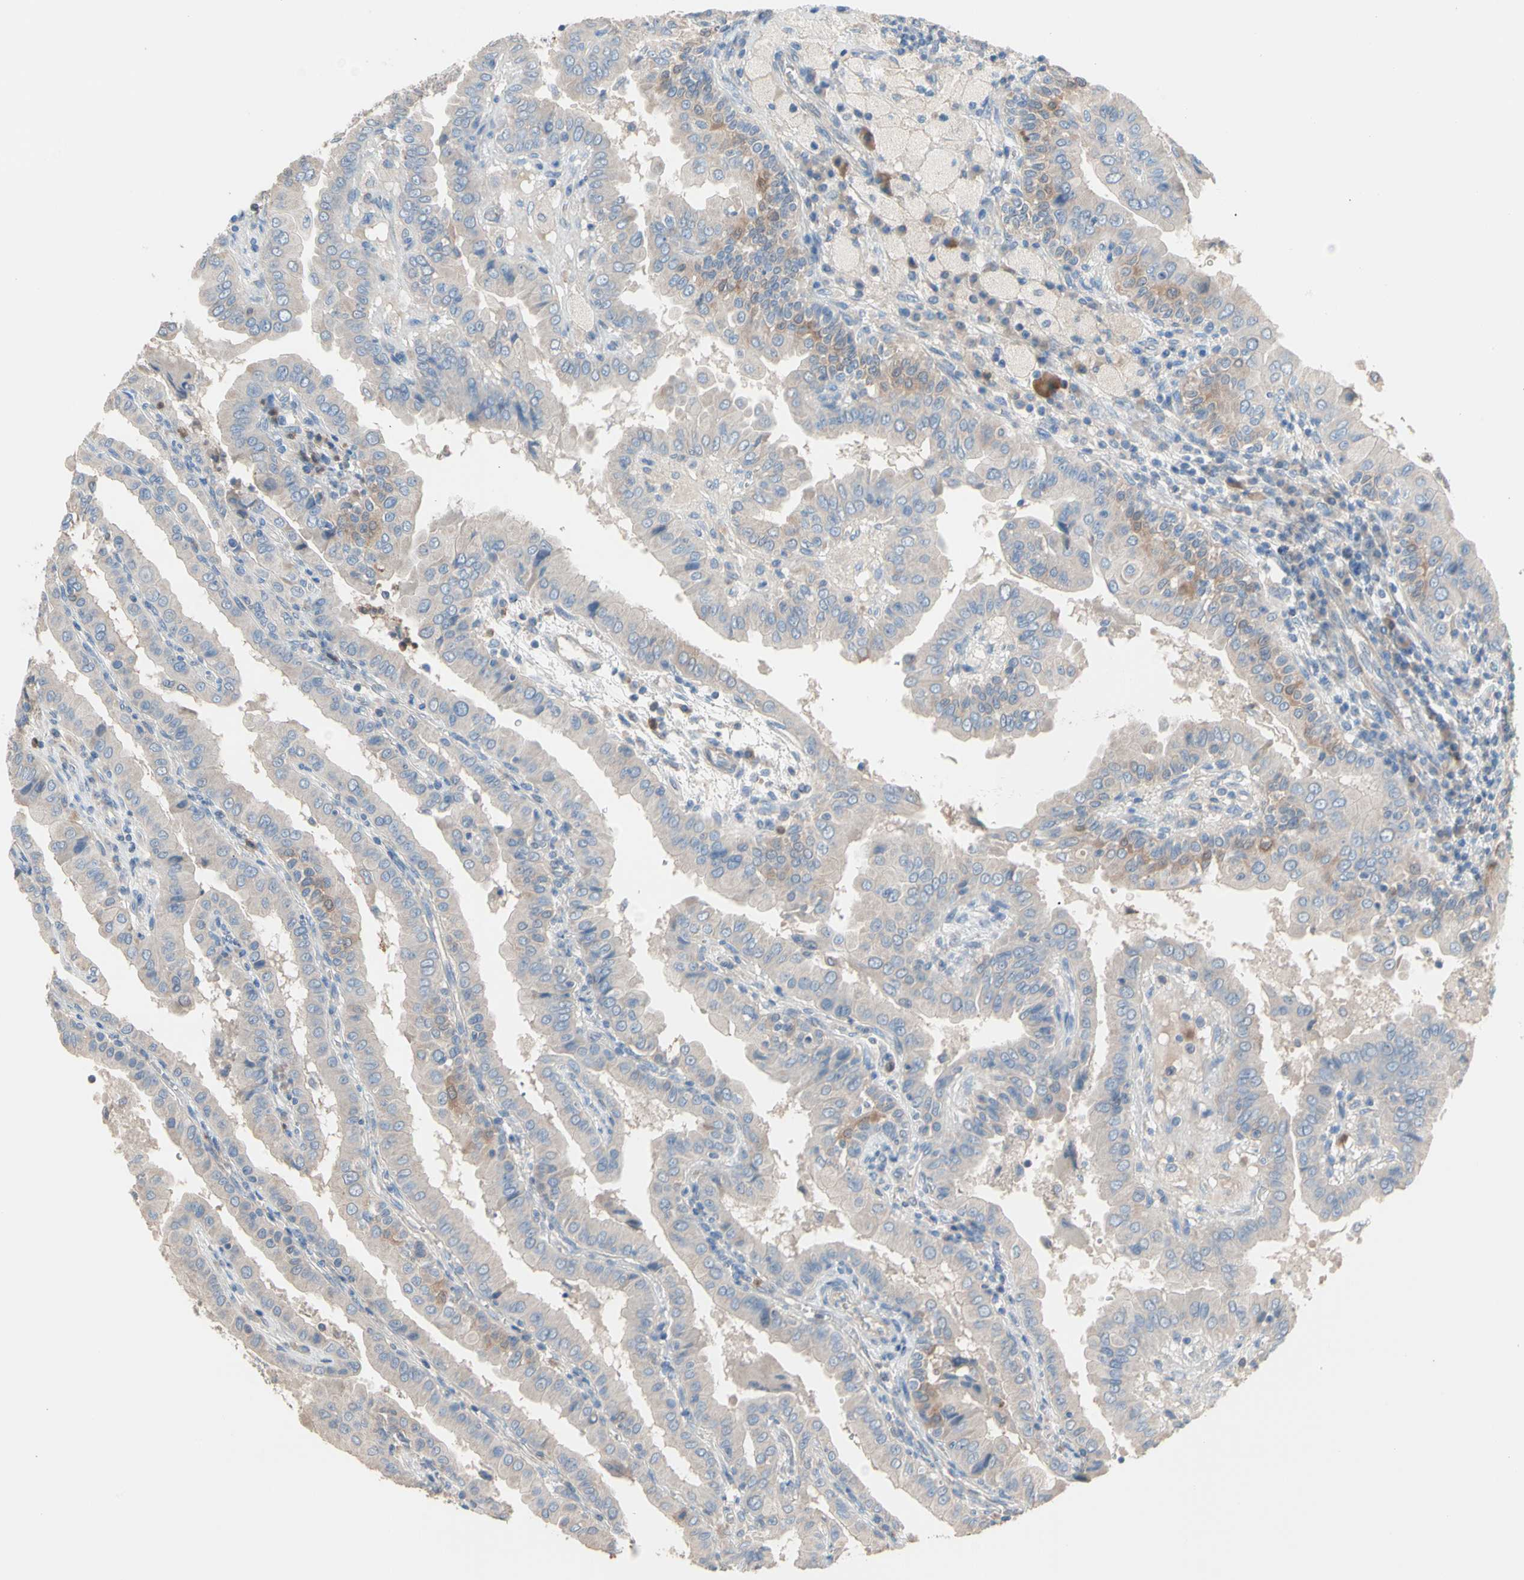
{"staining": {"intensity": "moderate", "quantity": "<25%", "location": "cytoplasmic/membranous"}, "tissue": "thyroid cancer", "cell_type": "Tumor cells", "image_type": "cancer", "snomed": [{"axis": "morphology", "description": "Papillary adenocarcinoma, NOS"}, {"axis": "topography", "description": "Thyroid gland"}], "caption": "This is an image of IHC staining of thyroid cancer (papillary adenocarcinoma), which shows moderate positivity in the cytoplasmic/membranous of tumor cells.", "gene": "BBOX1", "patient": {"sex": "male", "age": 33}}